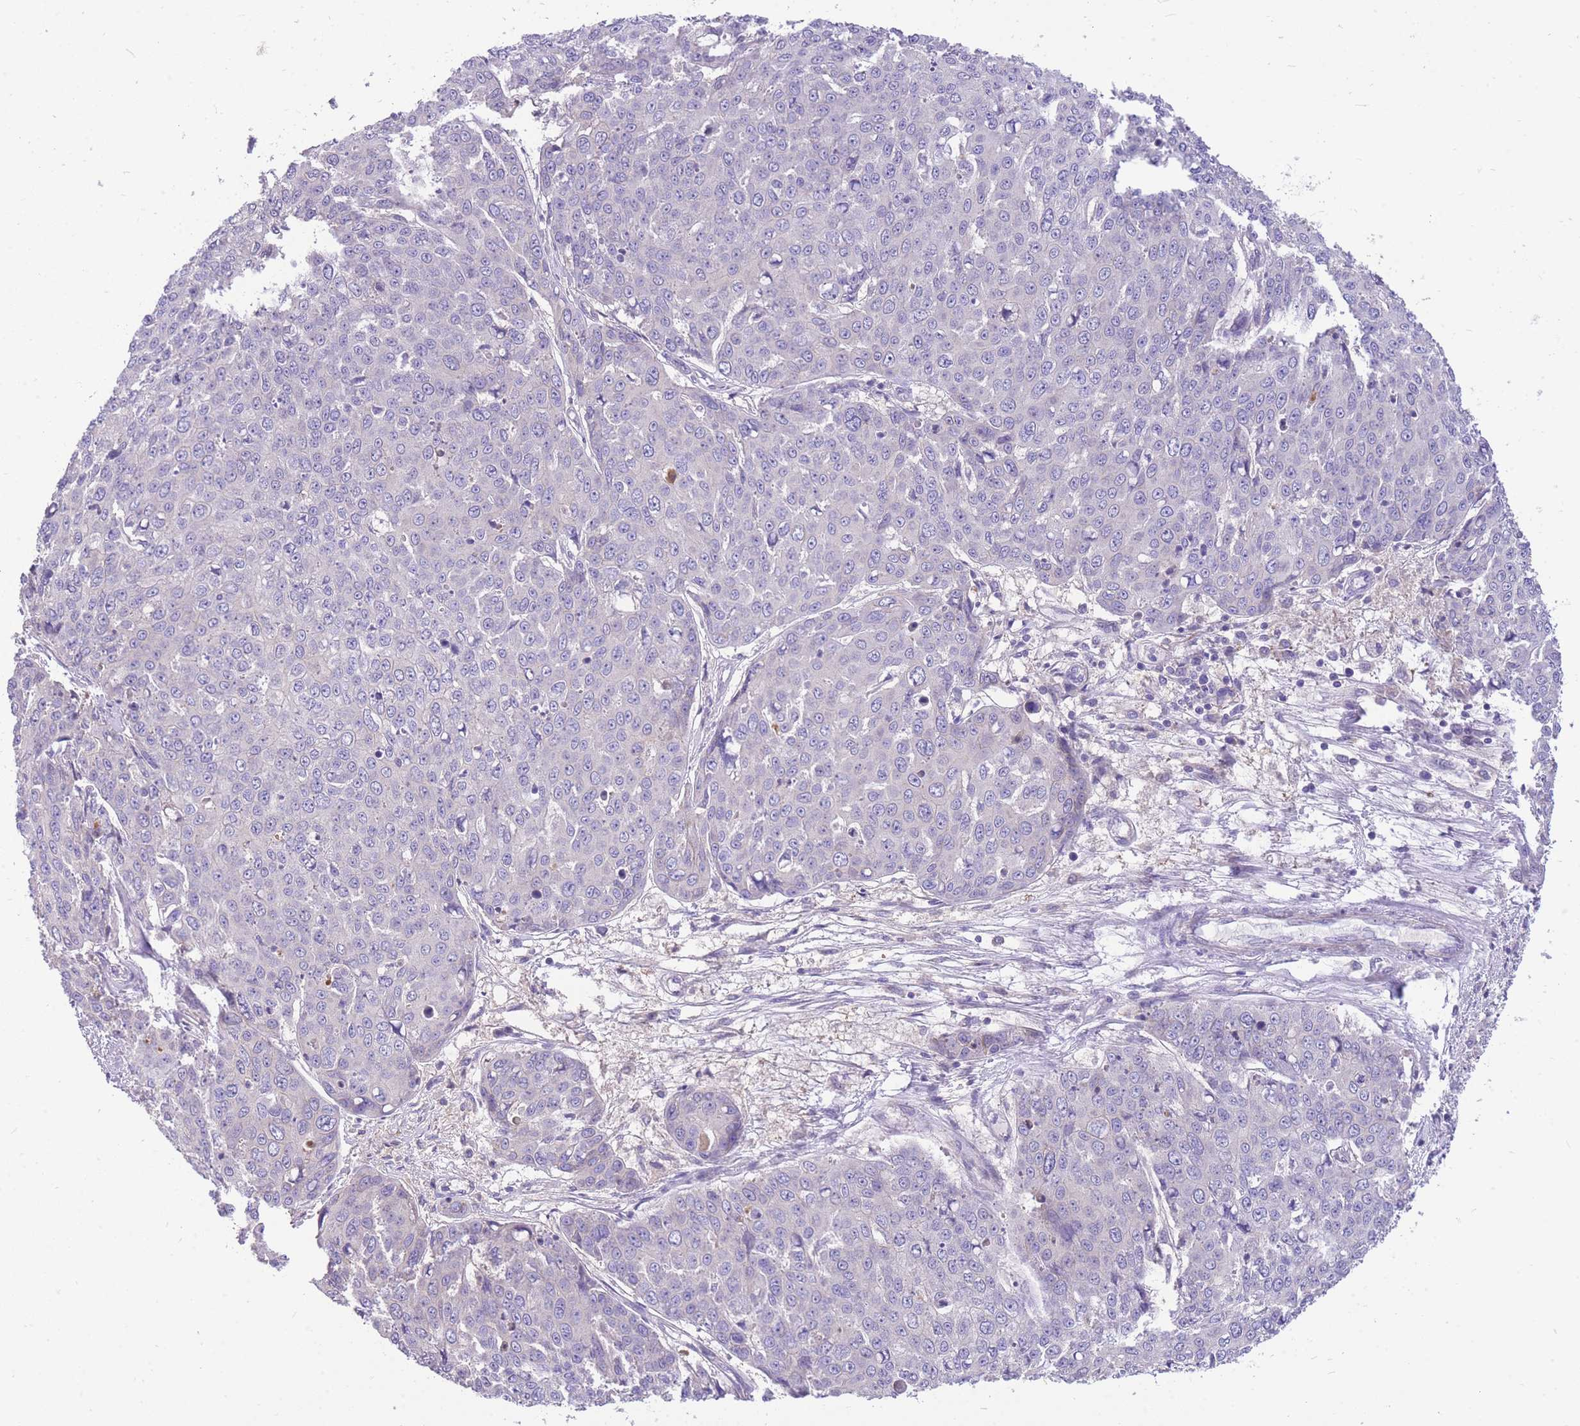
{"staining": {"intensity": "negative", "quantity": "none", "location": "none"}, "tissue": "skin cancer", "cell_type": "Tumor cells", "image_type": "cancer", "snomed": [{"axis": "morphology", "description": "Squamous cell carcinoma, NOS"}, {"axis": "topography", "description": "Skin"}], "caption": "DAB (3,3'-diaminobenzidine) immunohistochemical staining of skin cancer shows no significant staining in tumor cells.", "gene": "OR5T1", "patient": {"sex": "male", "age": 71}}